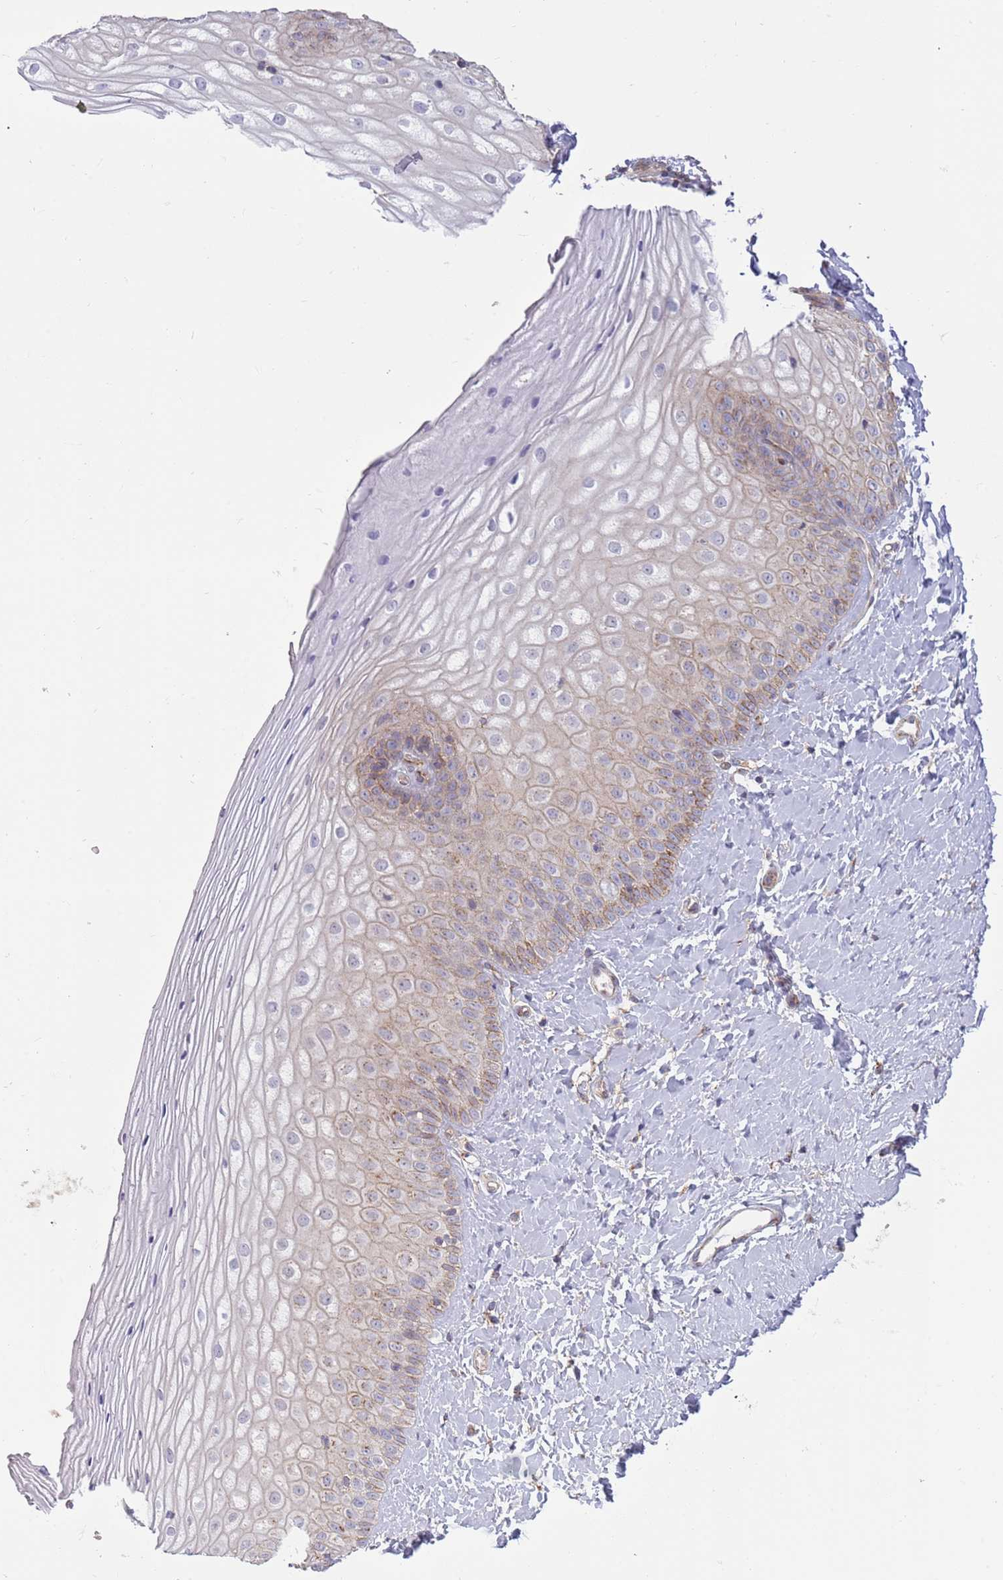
{"staining": {"intensity": "moderate", "quantity": "25%-75%", "location": "cytoplasmic/membranous"}, "tissue": "vagina", "cell_type": "Squamous epithelial cells", "image_type": "normal", "snomed": [{"axis": "morphology", "description": "Normal tissue, NOS"}, {"axis": "topography", "description": "Vagina"}], "caption": "An image of vagina stained for a protein displays moderate cytoplasmic/membranous brown staining in squamous epithelial cells.", "gene": "BTBD7", "patient": {"sex": "female", "age": 65}}